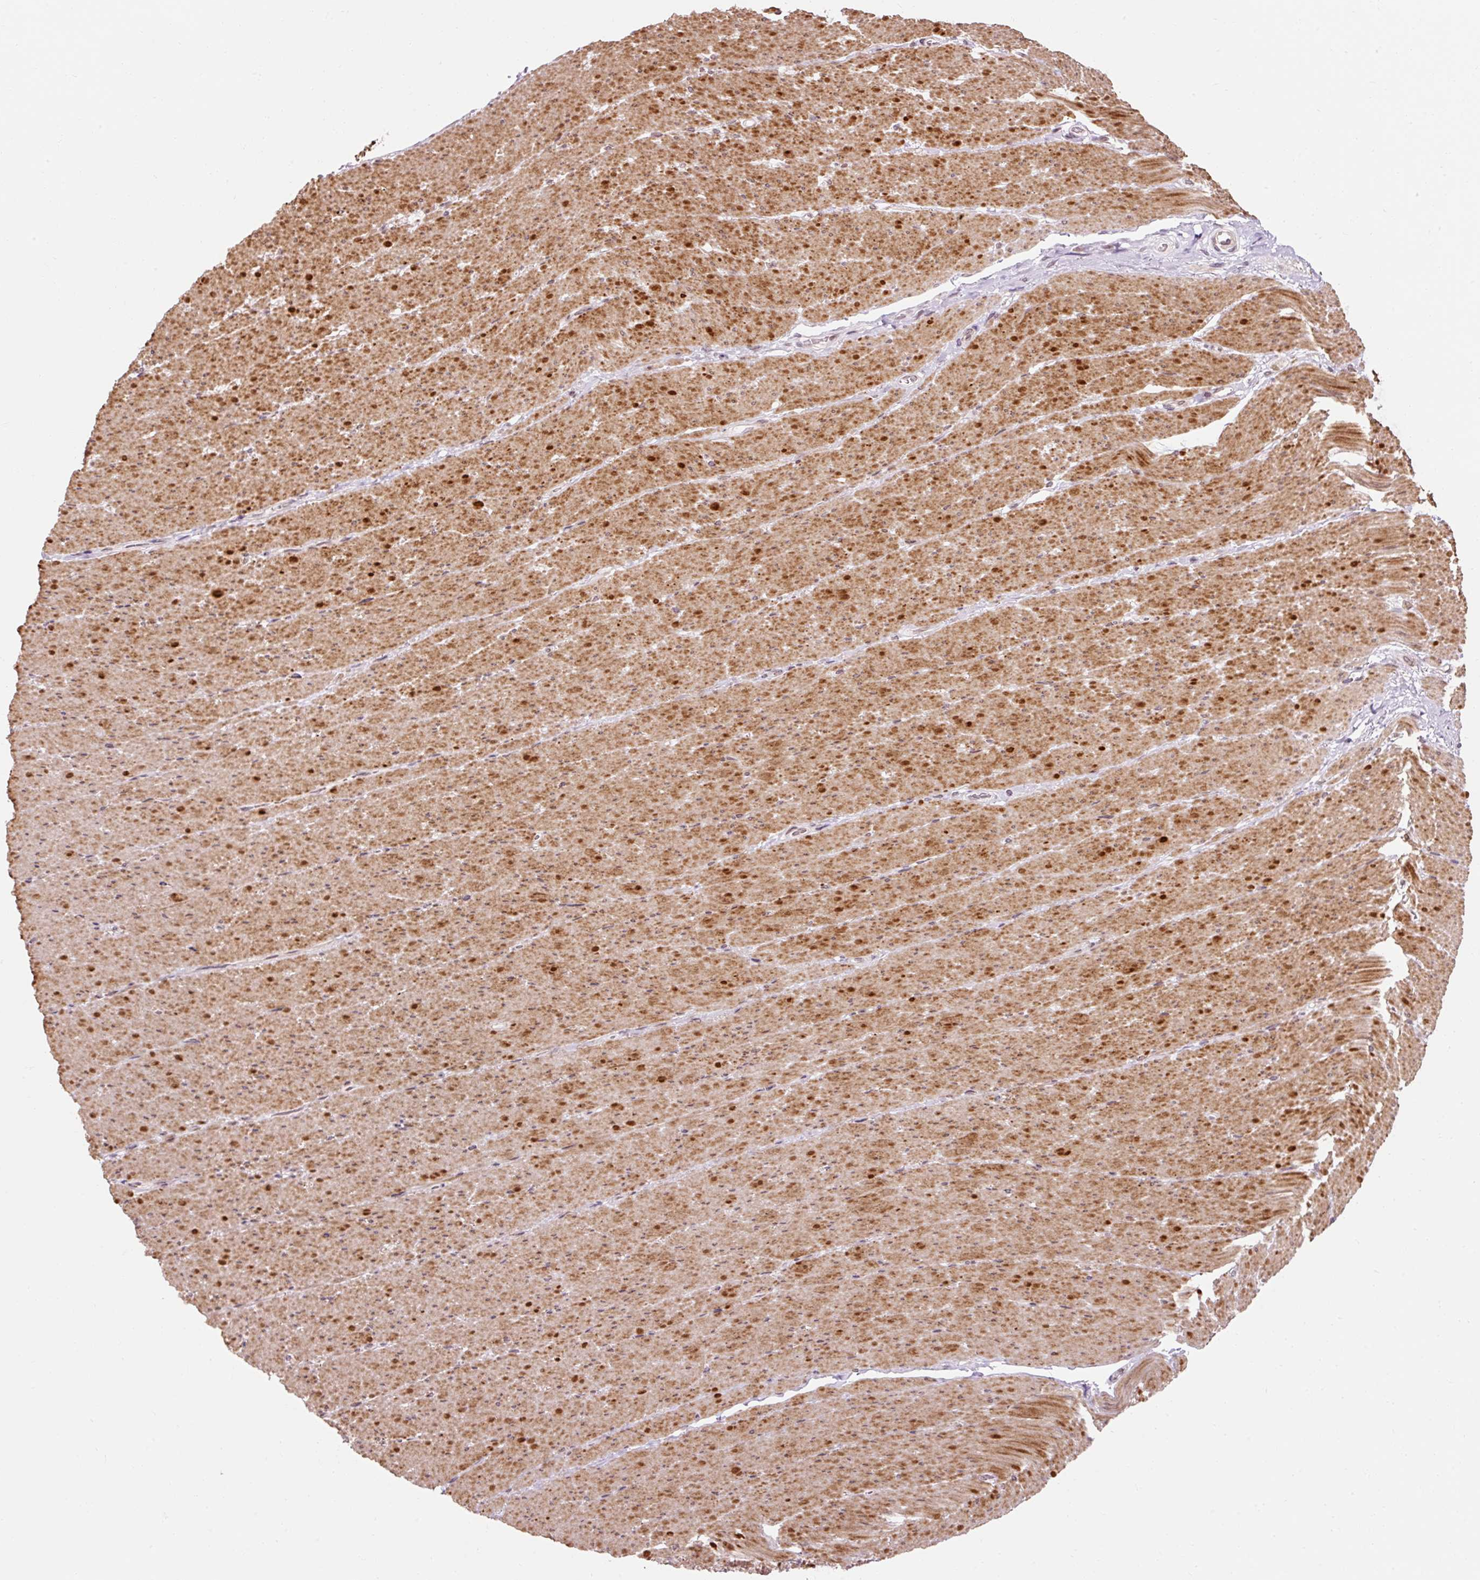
{"staining": {"intensity": "moderate", "quantity": "25%-75%", "location": "cytoplasmic/membranous"}, "tissue": "smooth muscle", "cell_type": "Smooth muscle cells", "image_type": "normal", "snomed": [{"axis": "morphology", "description": "Normal tissue, NOS"}, {"axis": "topography", "description": "Smooth muscle"}, {"axis": "topography", "description": "Rectum"}], "caption": "Smooth muscle stained with DAB (3,3'-diaminobenzidine) immunohistochemistry (IHC) displays medium levels of moderate cytoplasmic/membranous staining in approximately 25%-75% of smooth muscle cells.", "gene": "ZNF610", "patient": {"sex": "male", "age": 53}}